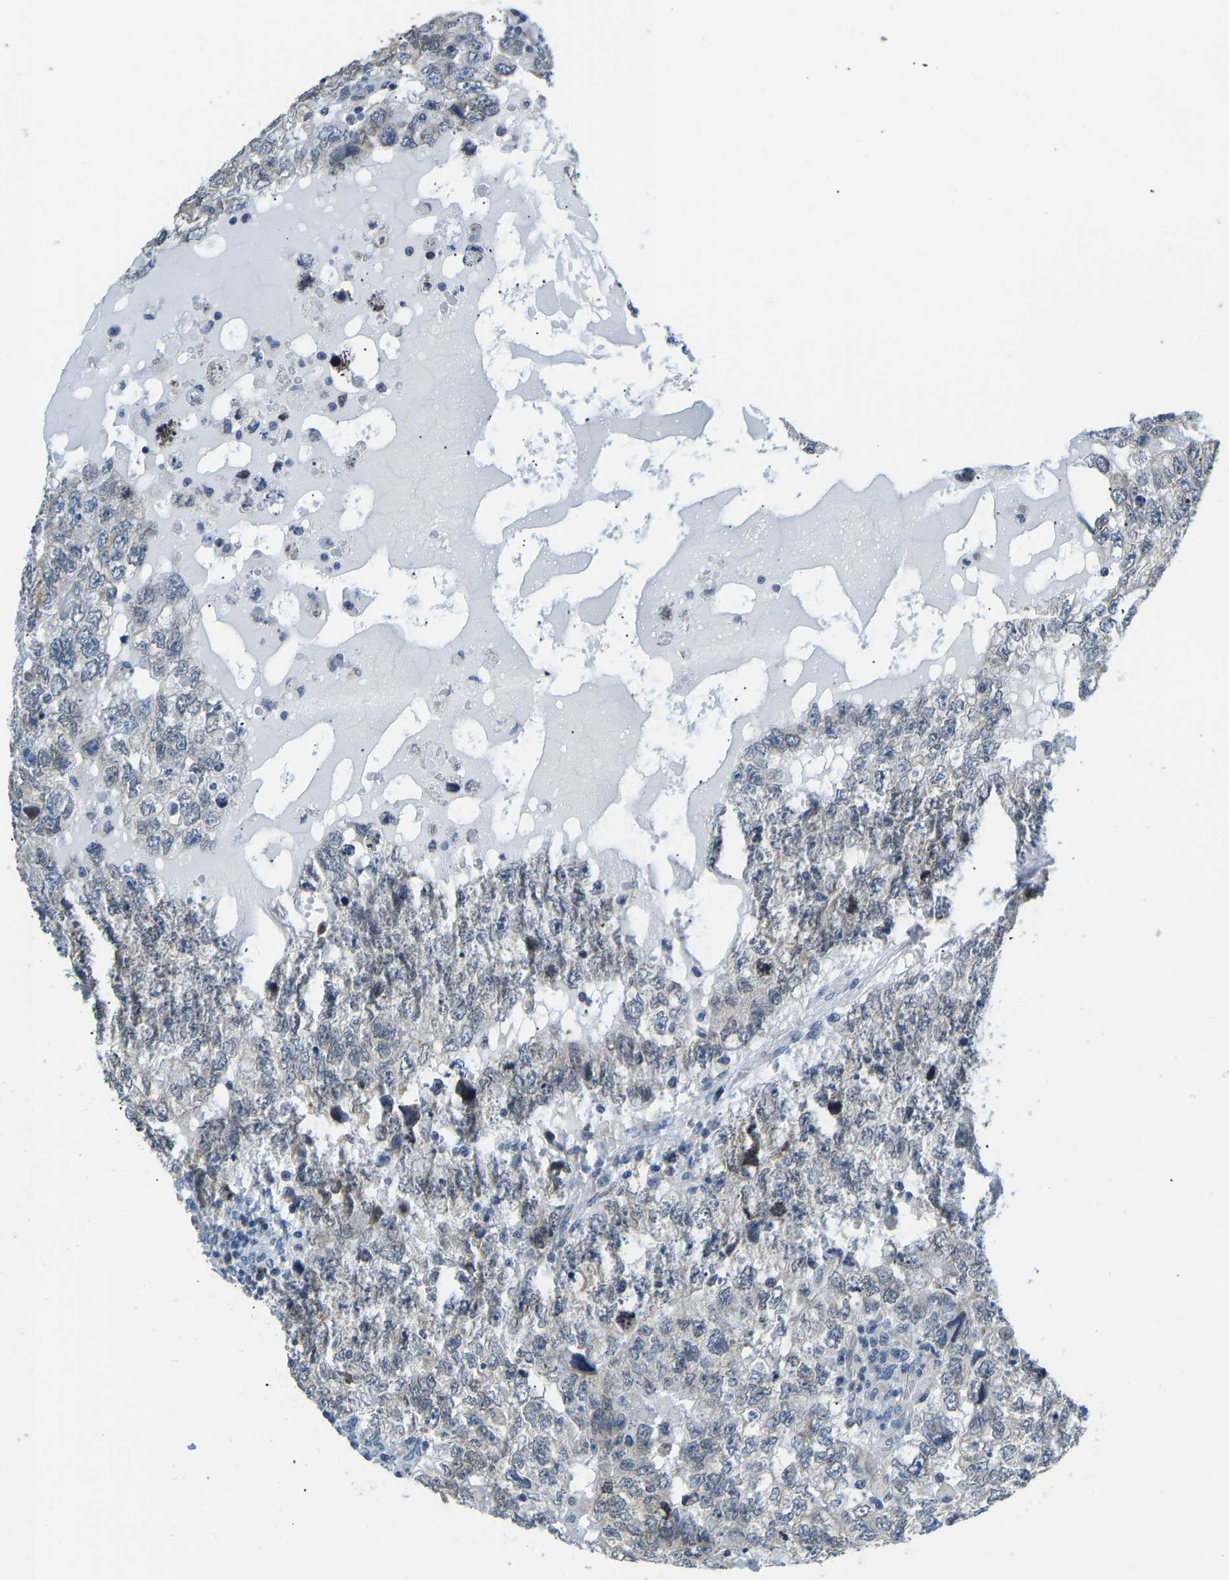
{"staining": {"intensity": "weak", "quantity": "<25%", "location": "cytoplasmic/membranous"}, "tissue": "testis cancer", "cell_type": "Tumor cells", "image_type": "cancer", "snomed": [{"axis": "morphology", "description": "Carcinoma, Embryonal, NOS"}, {"axis": "topography", "description": "Testis"}], "caption": "IHC of testis embryonal carcinoma exhibits no expression in tumor cells.", "gene": "VRK1", "patient": {"sex": "male", "age": 36}}